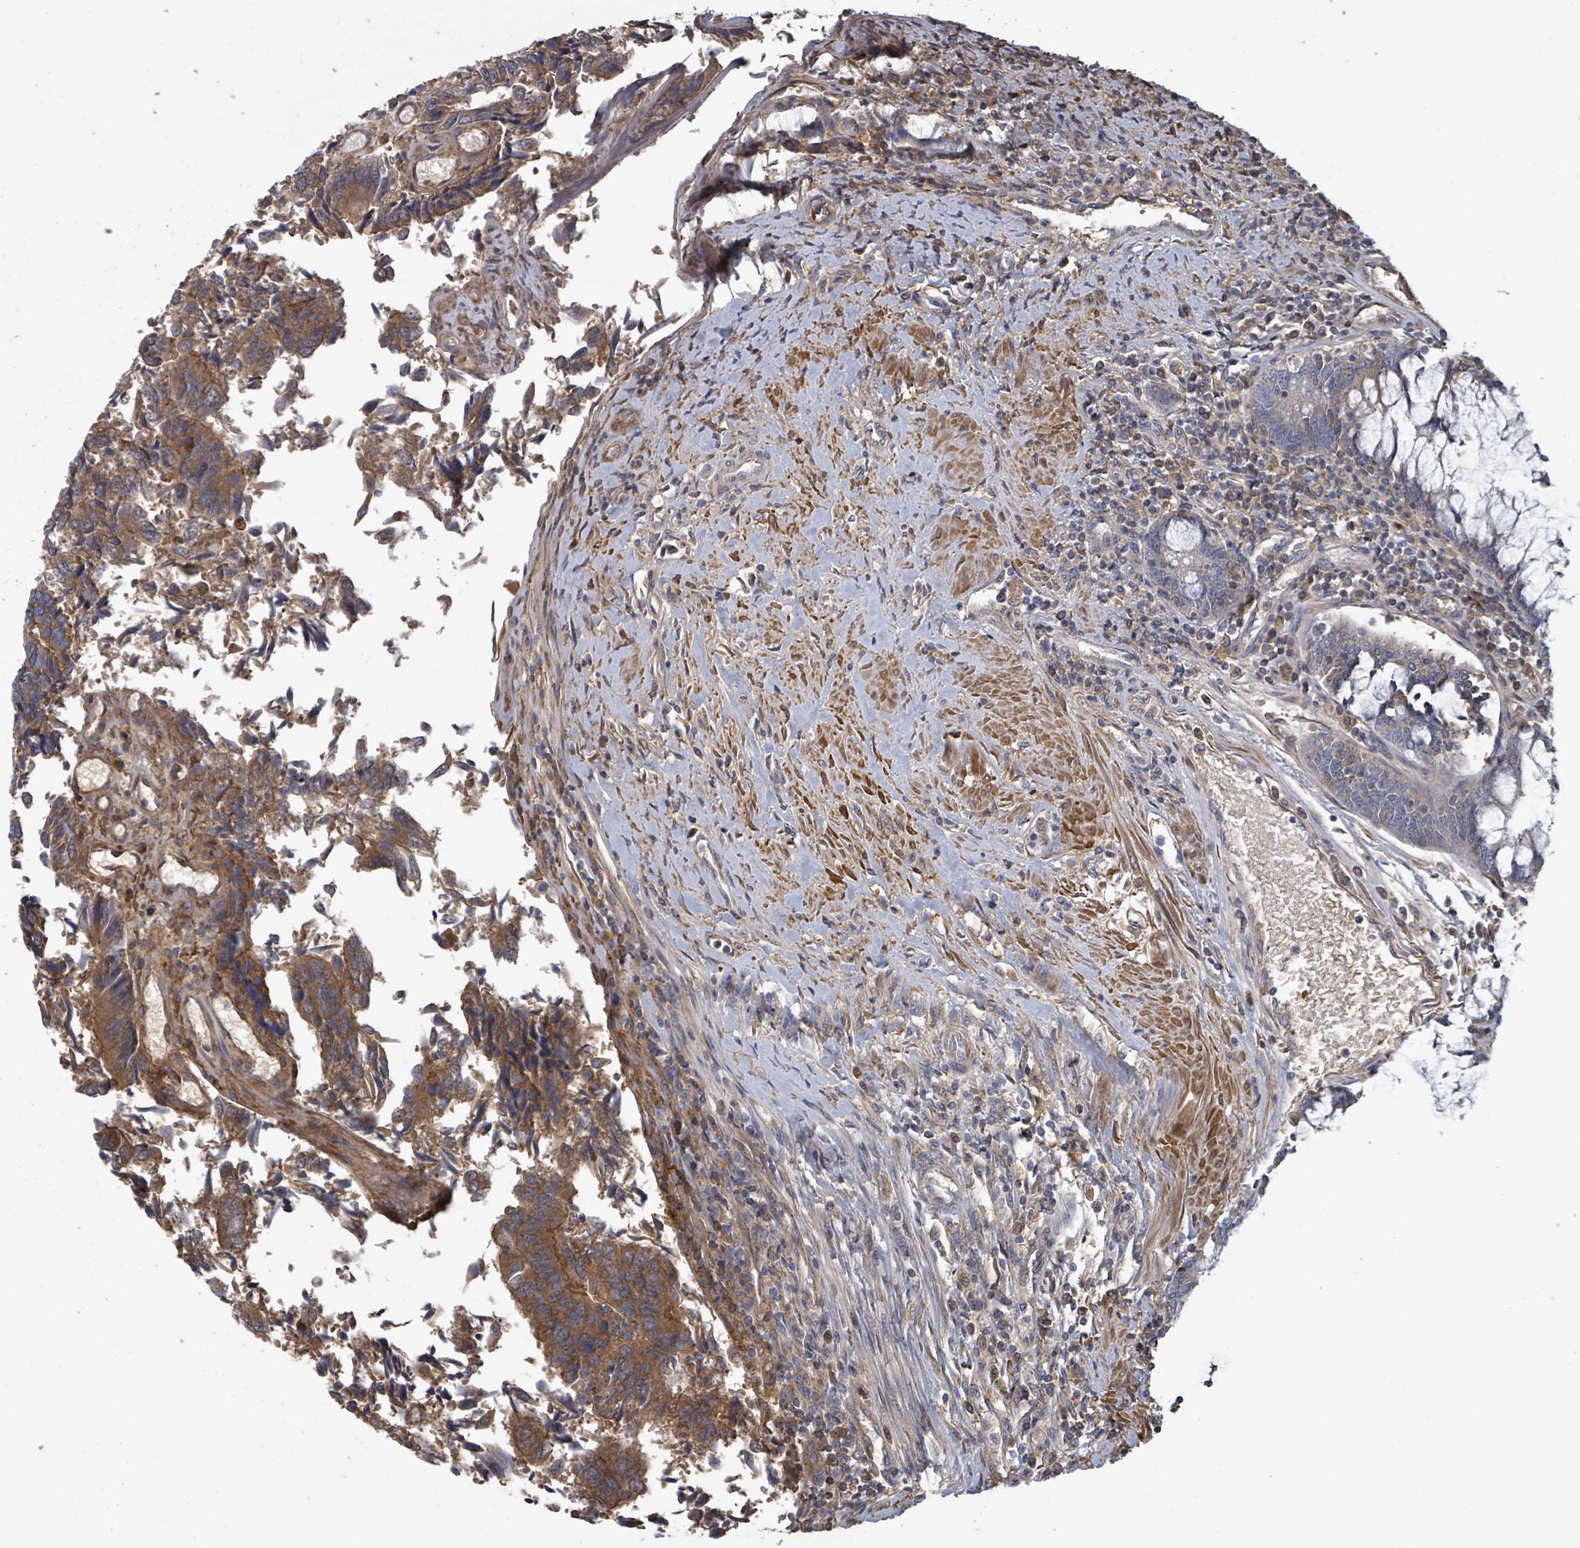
{"staining": {"intensity": "moderate", "quantity": "25%-75%", "location": "cytoplasmic/membranous"}, "tissue": "colorectal cancer", "cell_type": "Tumor cells", "image_type": "cancer", "snomed": [{"axis": "morphology", "description": "Adenocarcinoma, NOS"}, {"axis": "topography", "description": "Colon"}], "caption": "Immunohistochemistry of human colorectal cancer (adenocarcinoma) exhibits medium levels of moderate cytoplasmic/membranous expression in approximately 25%-75% of tumor cells.", "gene": "GABBR1", "patient": {"sex": "female", "age": 67}}